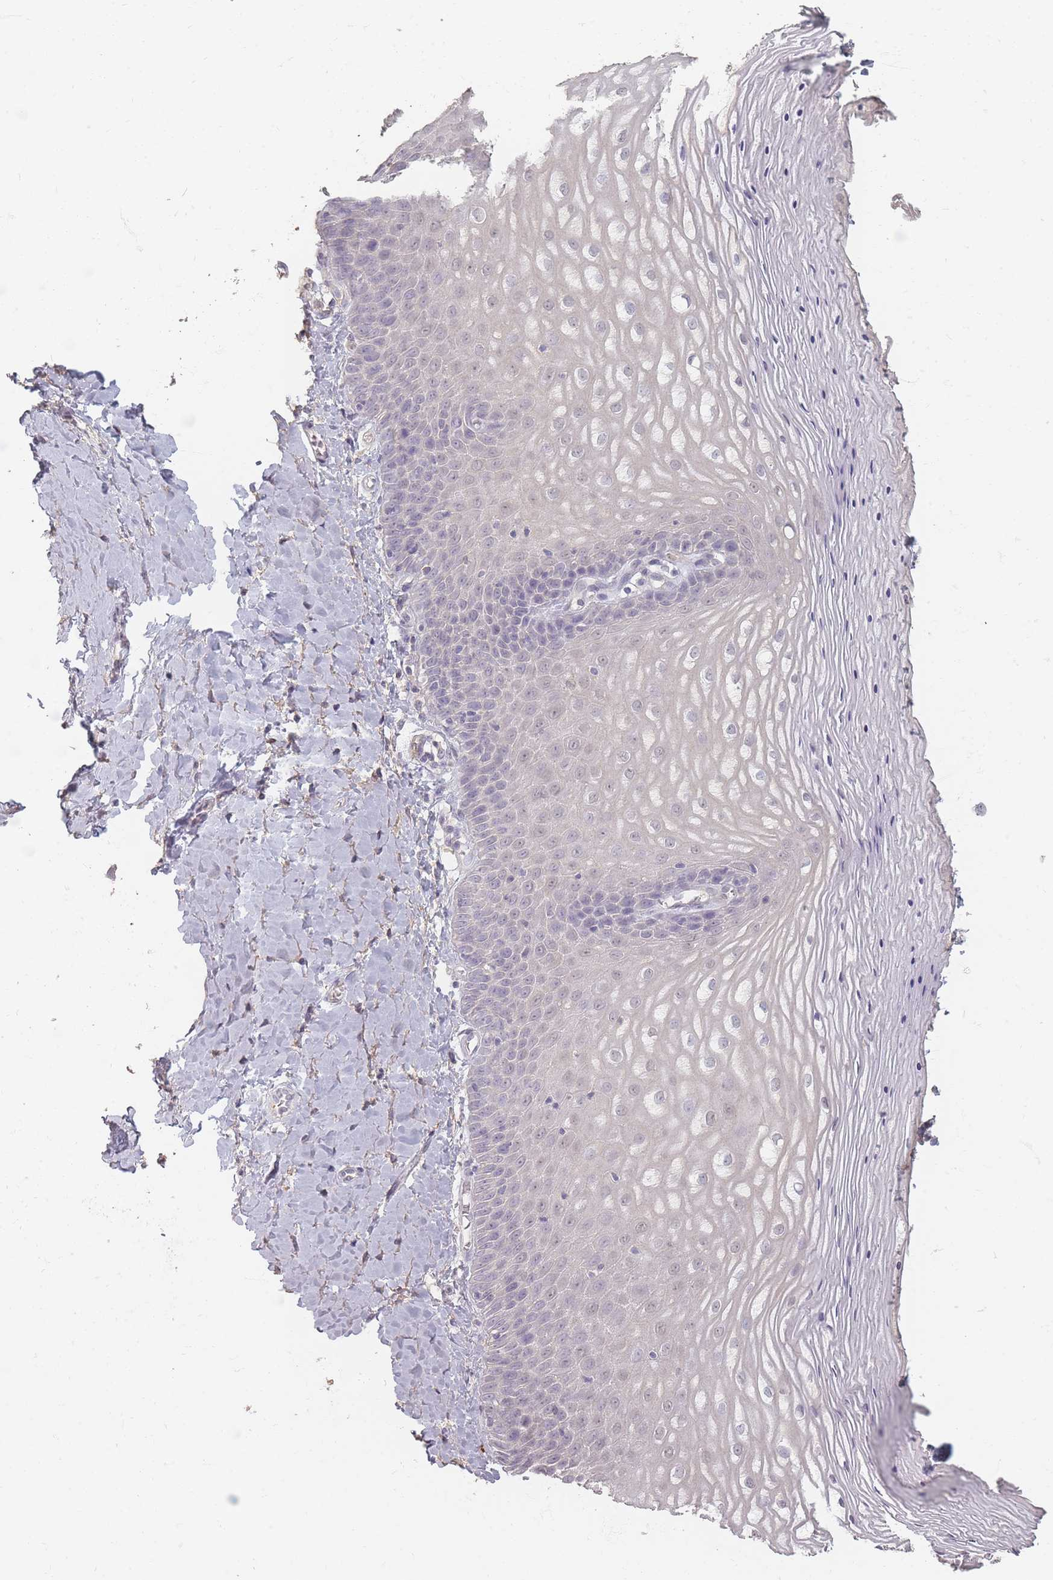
{"staining": {"intensity": "negative", "quantity": "none", "location": "none"}, "tissue": "vagina", "cell_type": "Squamous epithelial cells", "image_type": "normal", "snomed": [{"axis": "morphology", "description": "Normal tissue, NOS"}, {"axis": "topography", "description": "Vagina"}], "caption": "Immunohistochemical staining of benign vagina shows no significant expression in squamous epithelial cells. (DAB (3,3'-diaminobenzidine) immunohistochemistry (IHC), high magnification).", "gene": "RFTN1", "patient": {"sex": "female", "age": 65}}